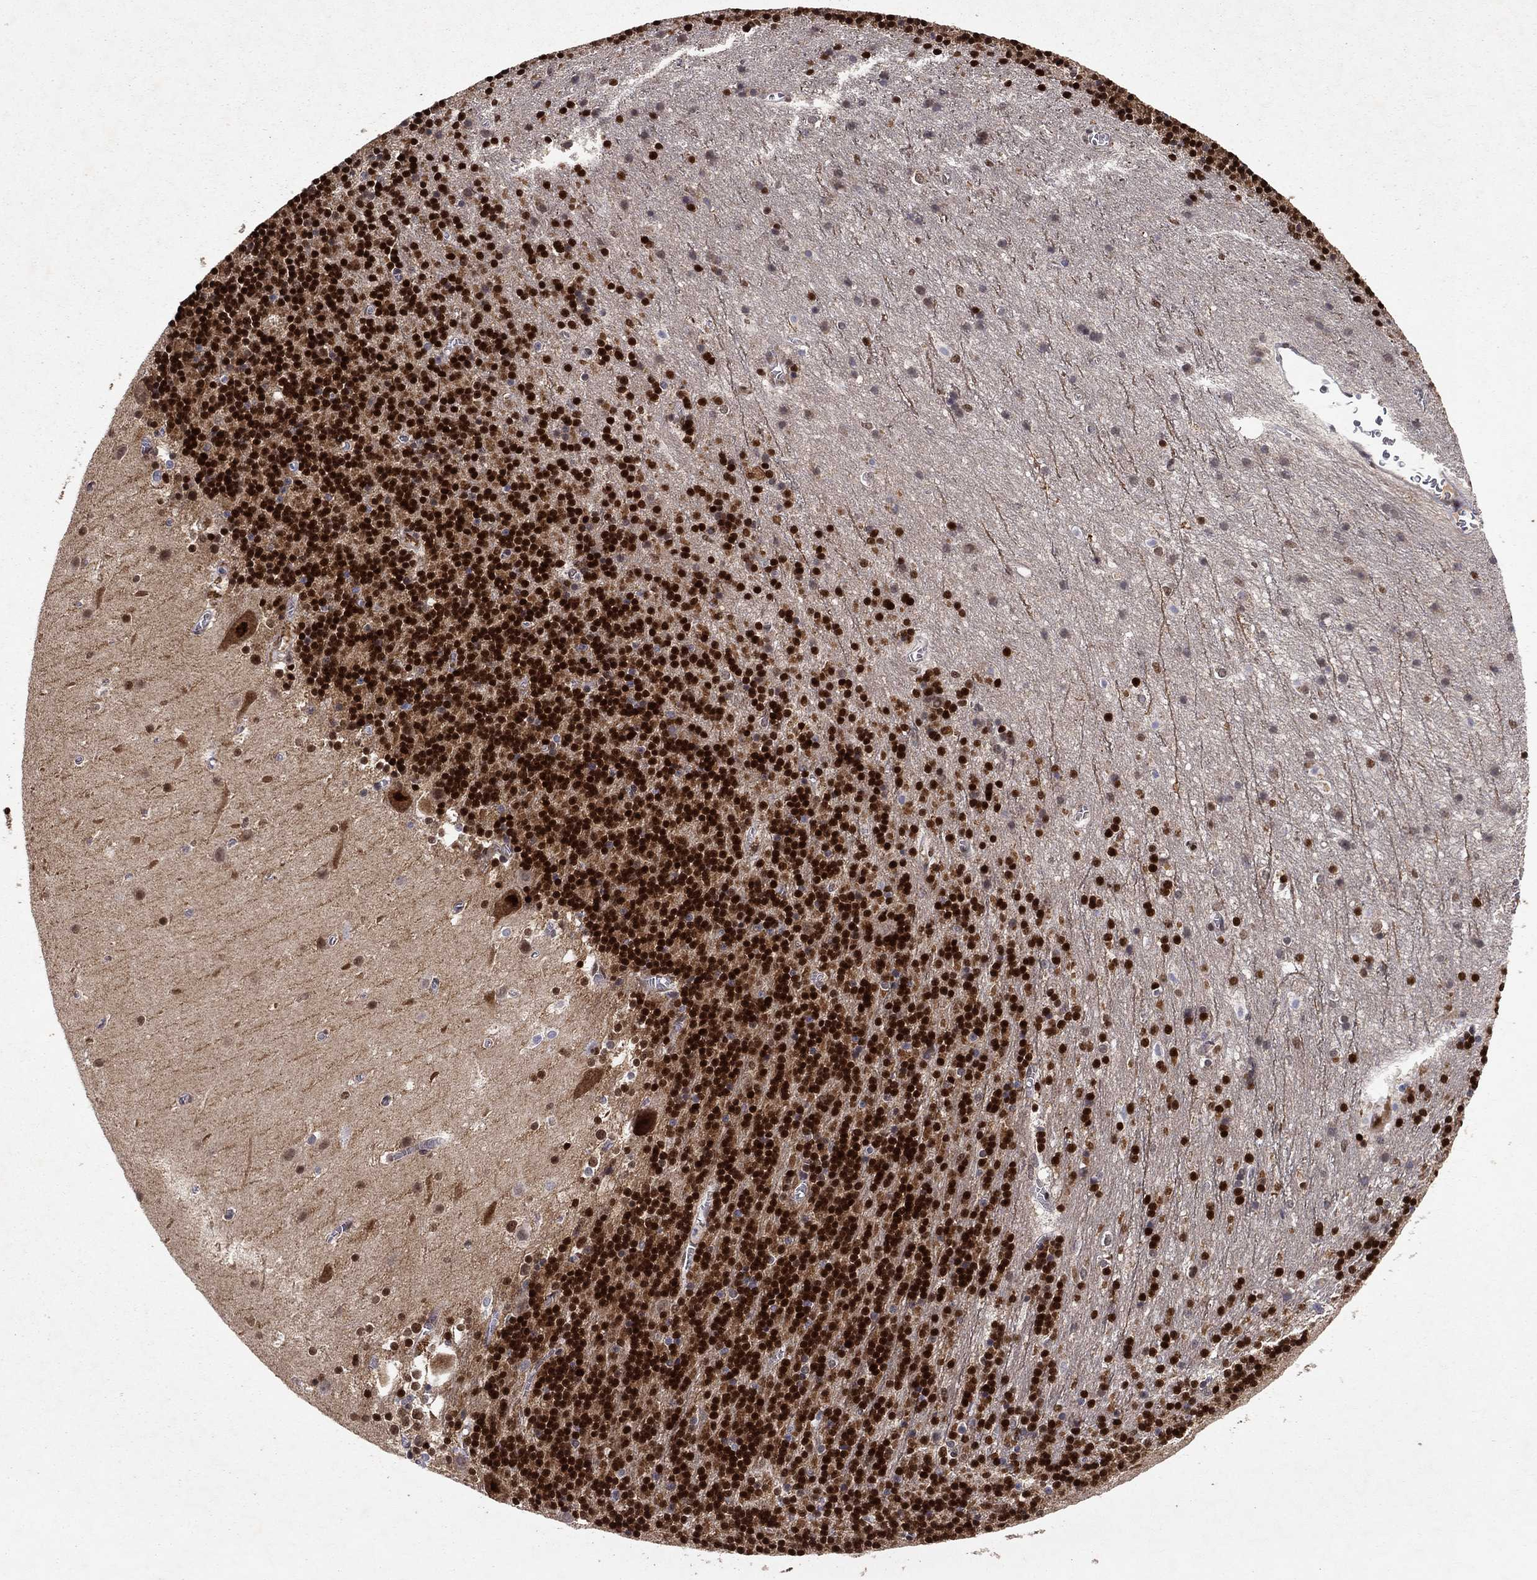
{"staining": {"intensity": "strong", "quantity": ">75%", "location": "nuclear"}, "tissue": "cerebellum", "cell_type": "Cells in granular layer", "image_type": "normal", "snomed": [{"axis": "morphology", "description": "Normal tissue, NOS"}, {"axis": "topography", "description": "Cerebellum"}], "caption": "IHC (DAB (3,3'-diaminobenzidine)) staining of benign cerebellum demonstrates strong nuclear protein expression in about >75% of cells in granular layer.", "gene": "CRTC1", "patient": {"sex": "male", "age": 70}}